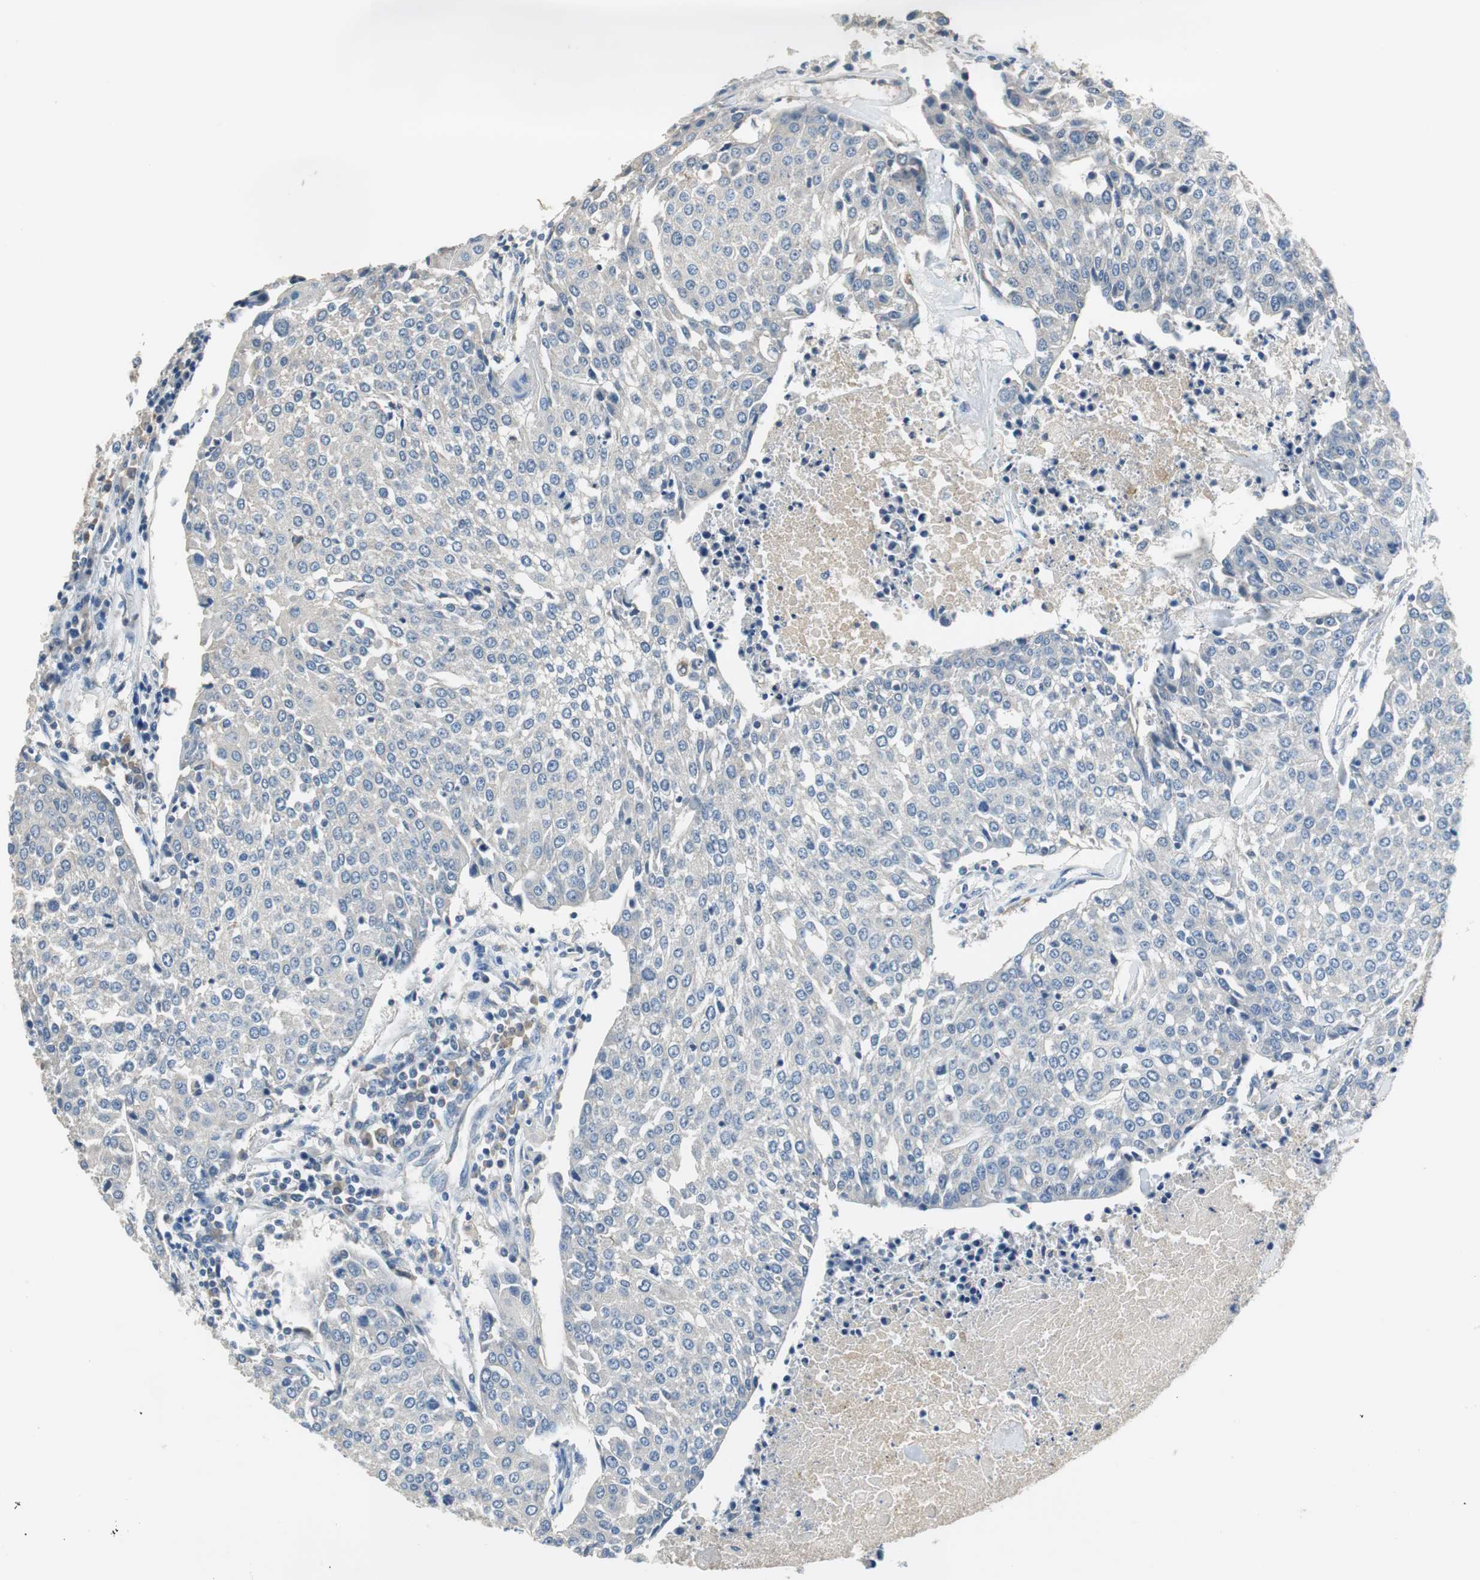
{"staining": {"intensity": "negative", "quantity": "none", "location": "none"}, "tissue": "urothelial cancer", "cell_type": "Tumor cells", "image_type": "cancer", "snomed": [{"axis": "morphology", "description": "Urothelial carcinoma, High grade"}, {"axis": "topography", "description": "Urinary bladder"}], "caption": "An image of high-grade urothelial carcinoma stained for a protein exhibits no brown staining in tumor cells.", "gene": "PRKCA", "patient": {"sex": "female", "age": 85}}